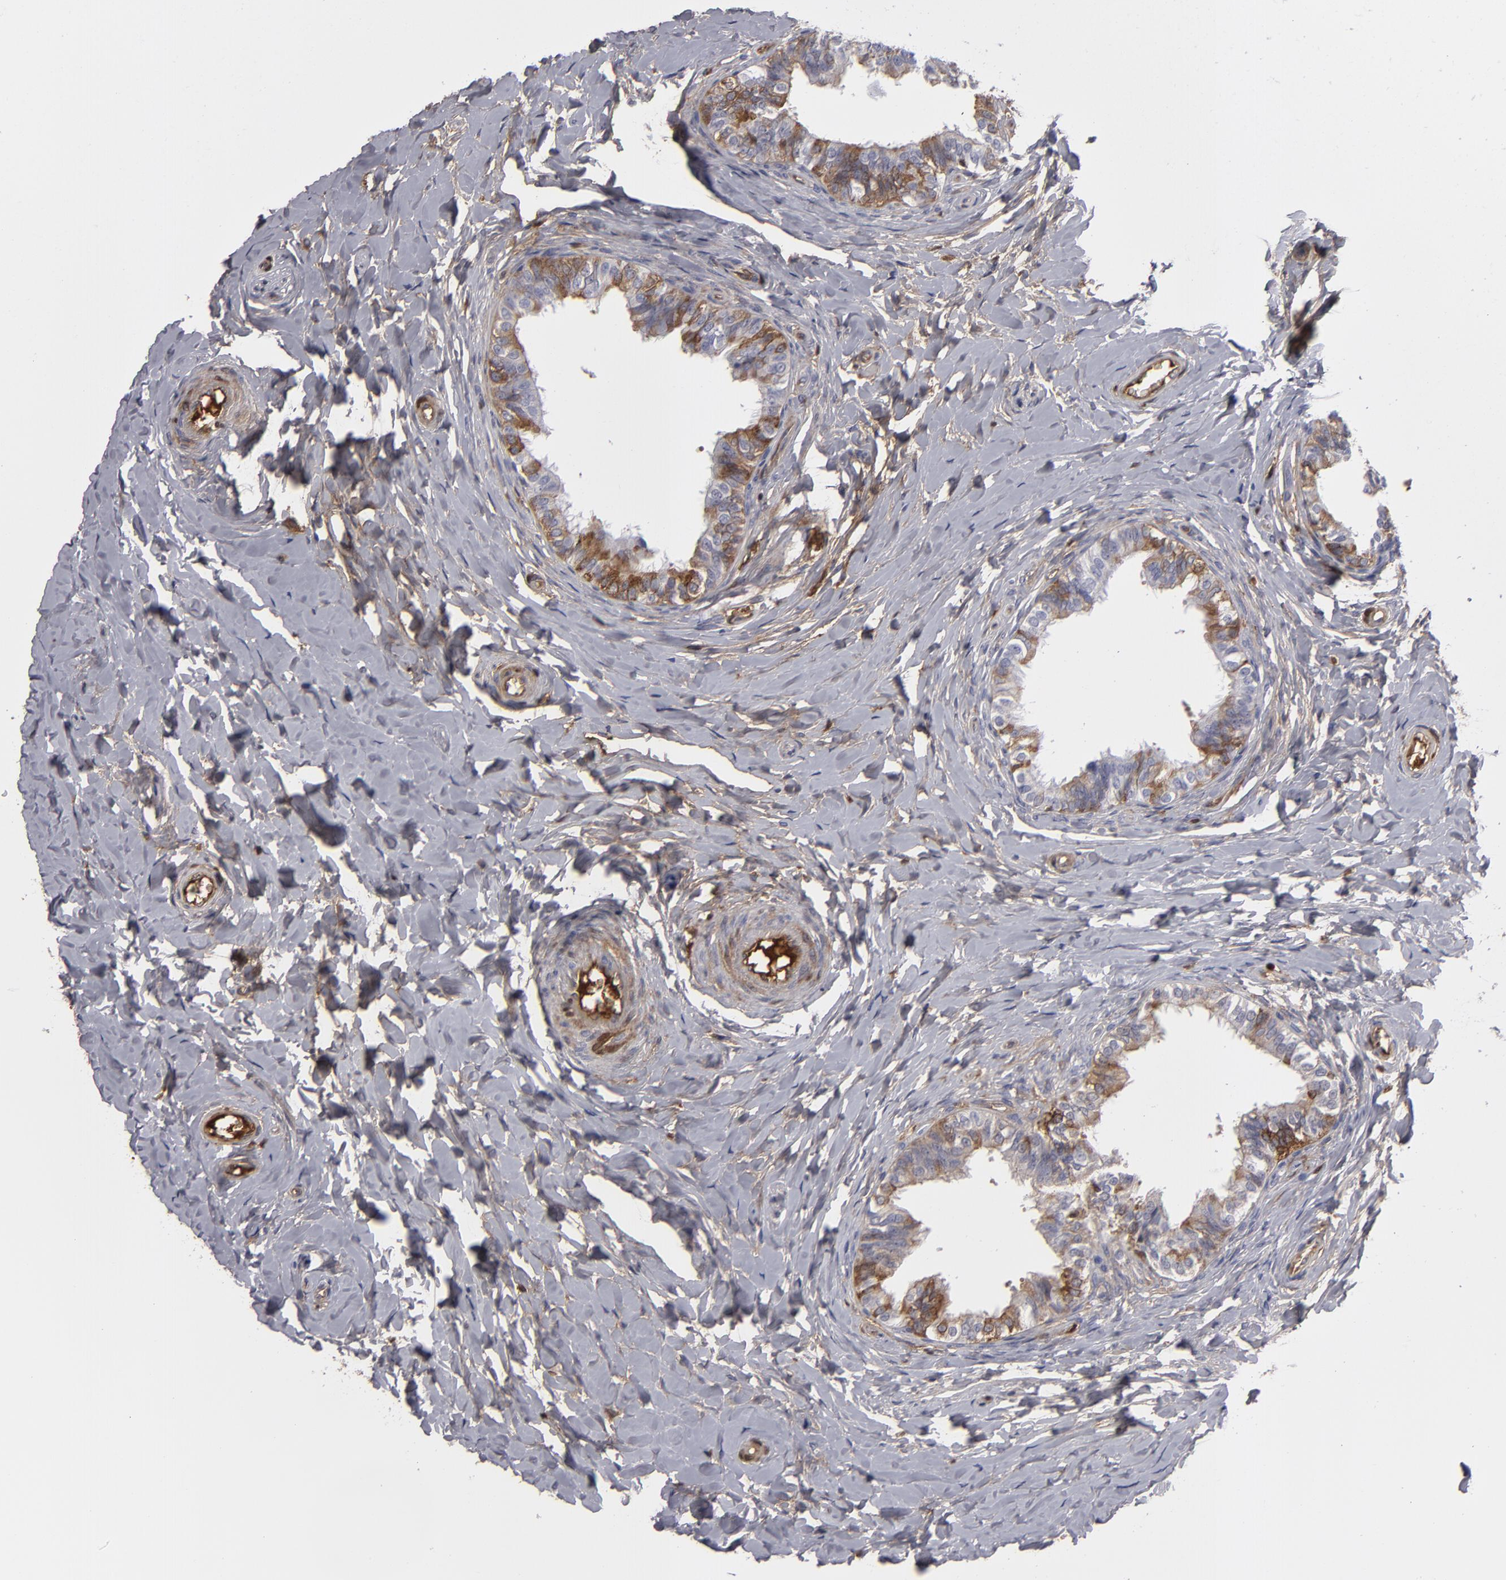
{"staining": {"intensity": "weak", "quantity": "<25%", "location": "cytoplasmic/membranous"}, "tissue": "epididymis", "cell_type": "Glandular cells", "image_type": "normal", "snomed": [{"axis": "morphology", "description": "Normal tissue, NOS"}, {"axis": "topography", "description": "Soft tissue"}, {"axis": "topography", "description": "Epididymis"}], "caption": "The image displays no significant positivity in glandular cells of epididymis. (Brightfield microscopy of DAB (3,3'-diaminobenzidine) immunohistochemistry at high magnification).", "gene": "LRG1", "patient": {"sex": "male", "age": 26}}